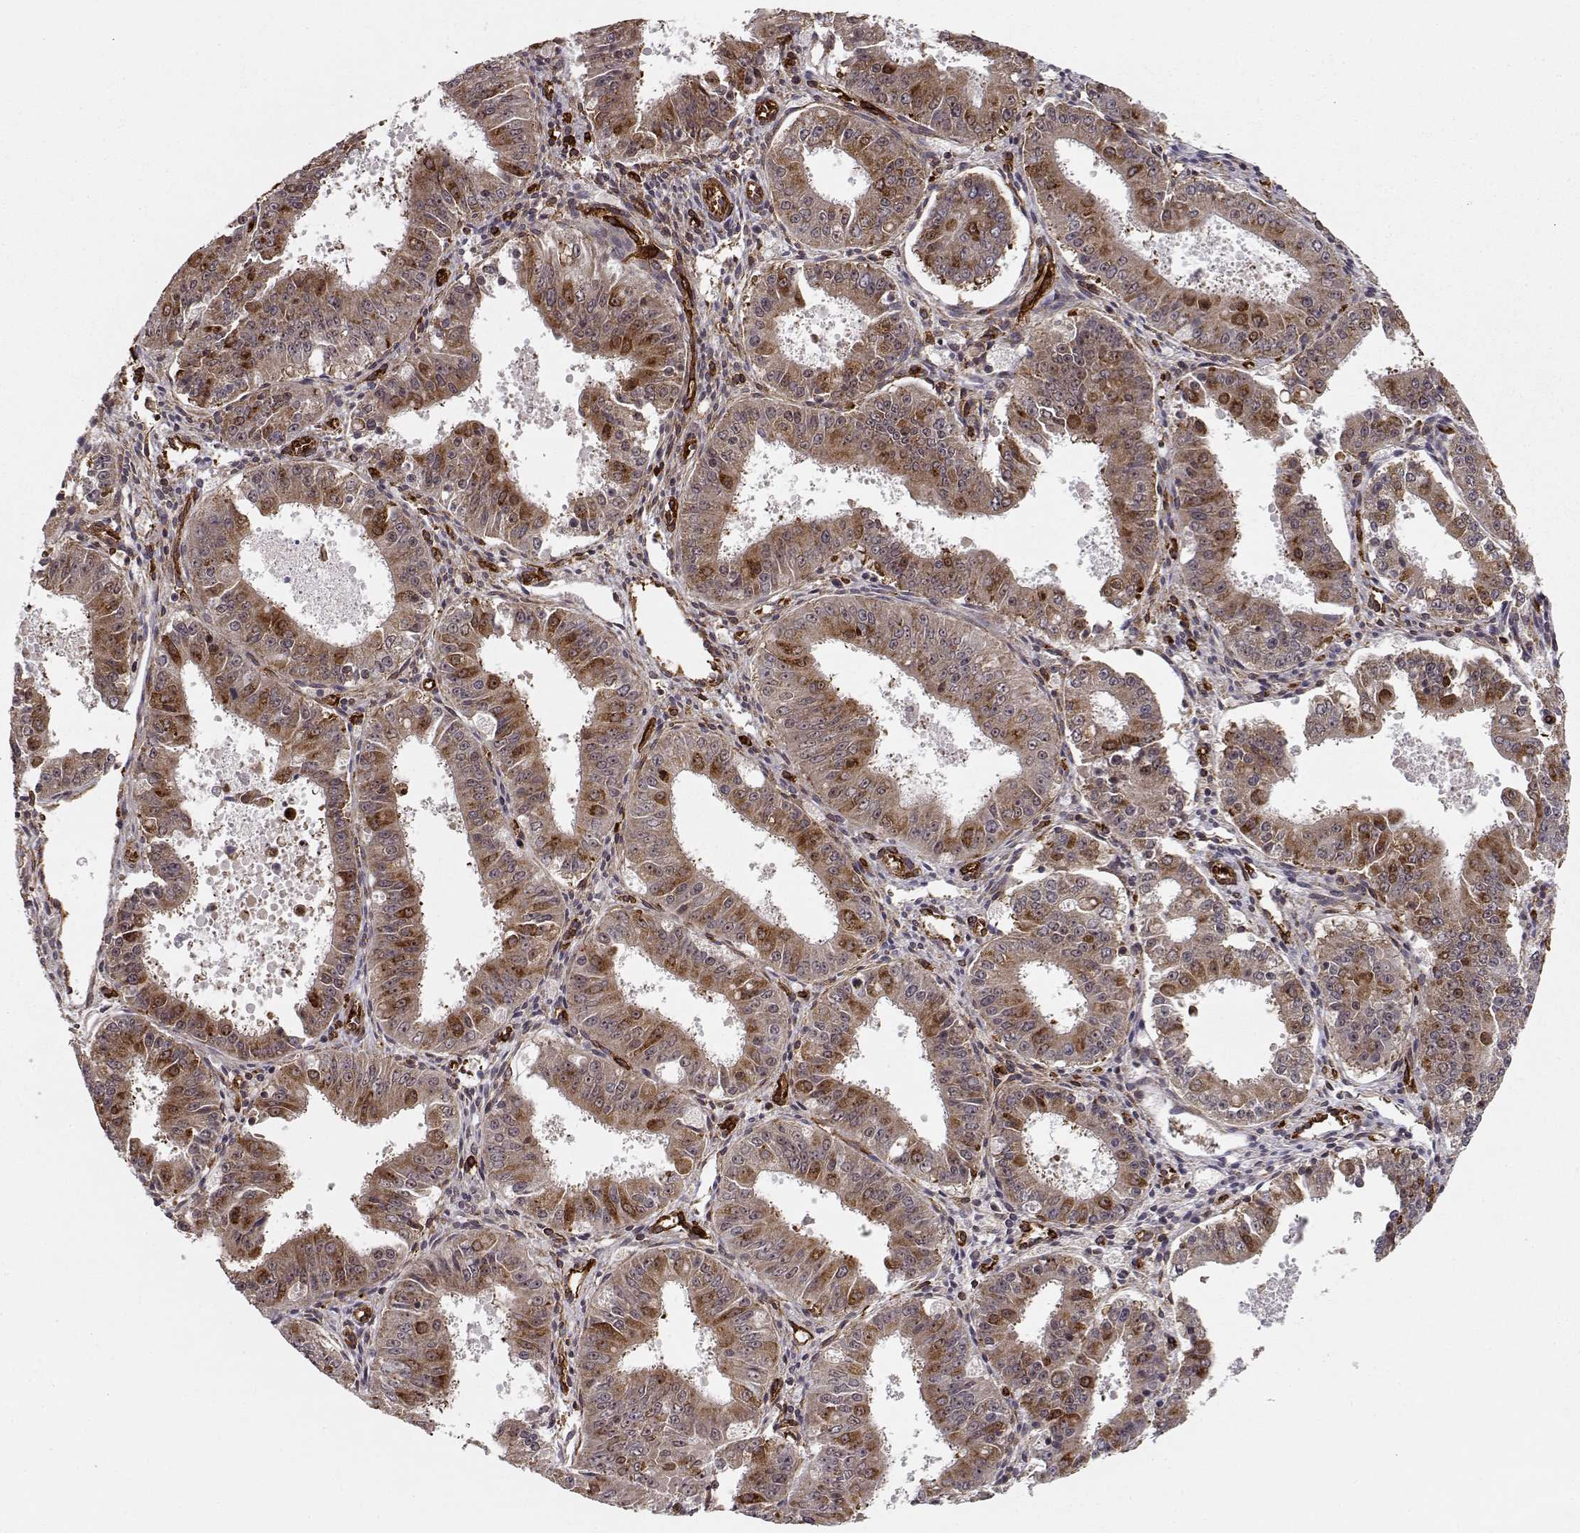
{"staining": {"intensity": "strong", "quantity": "<25%", "location": "cytoplasmic/membranous"}, "tissue": "ovarian cancer", "cell_type": "Tumor cells", "image_type": "cancer", "snomed": [{"axis": "morphology", "description": "Carcinoma, endometroid"}, {"axis": "topography", "description": "Ovary"}], "caption": "Human ovarian cancer (endometroid carcinoma) stained for a protein (brown) reveals strong cytoplasmic/membranous positive expression in about <25% of tumor cells.", "gene": "CIR1", "patient": {"sex": "female", "age": 42}}